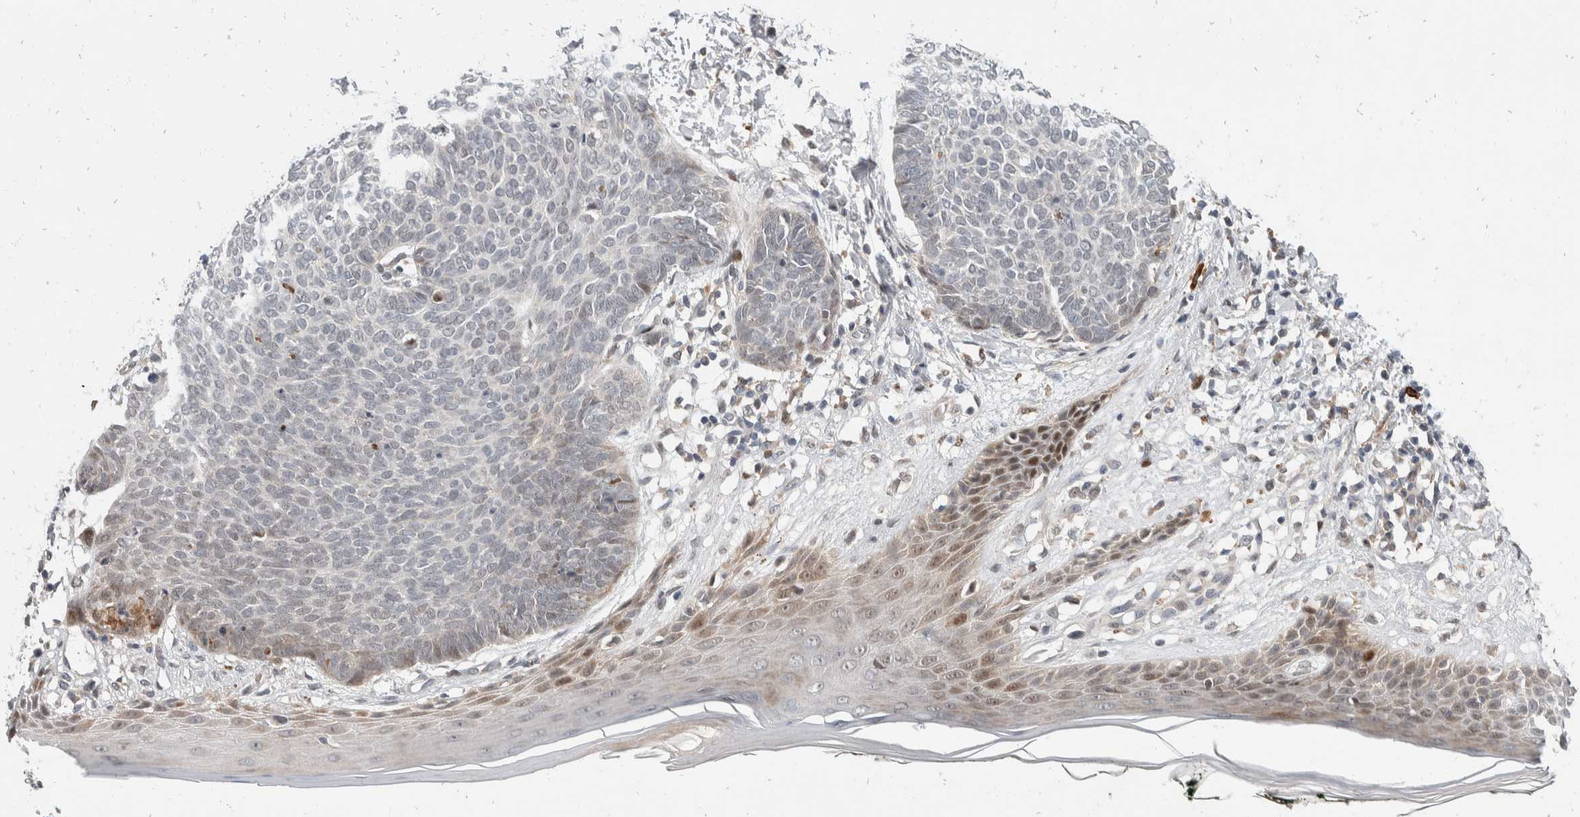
{"staining": {"intensity": "negative", "quantity": "none", "location": "none"}, "tissue": "skin cancer", "cell_type": "Tumor cells", "image_type": "cancer", "snomed": [{"axis": "morphology", "description": "Normal tissue, NOS"}, {"axis": "morphology", "description": "Basal cell carcinoma"}, {"axis": "topography", "description": "Skin"}], "caption": "Protein analysis of basal cell carcinoma (skin) demonstrates no significant staining in tumor cells. The staining is performed using DAB brown chromogen with nuclei counter-stained in using hematoxylin.", "gene": "ZNF703", "patient": {"sex": "male", "age": 50}}